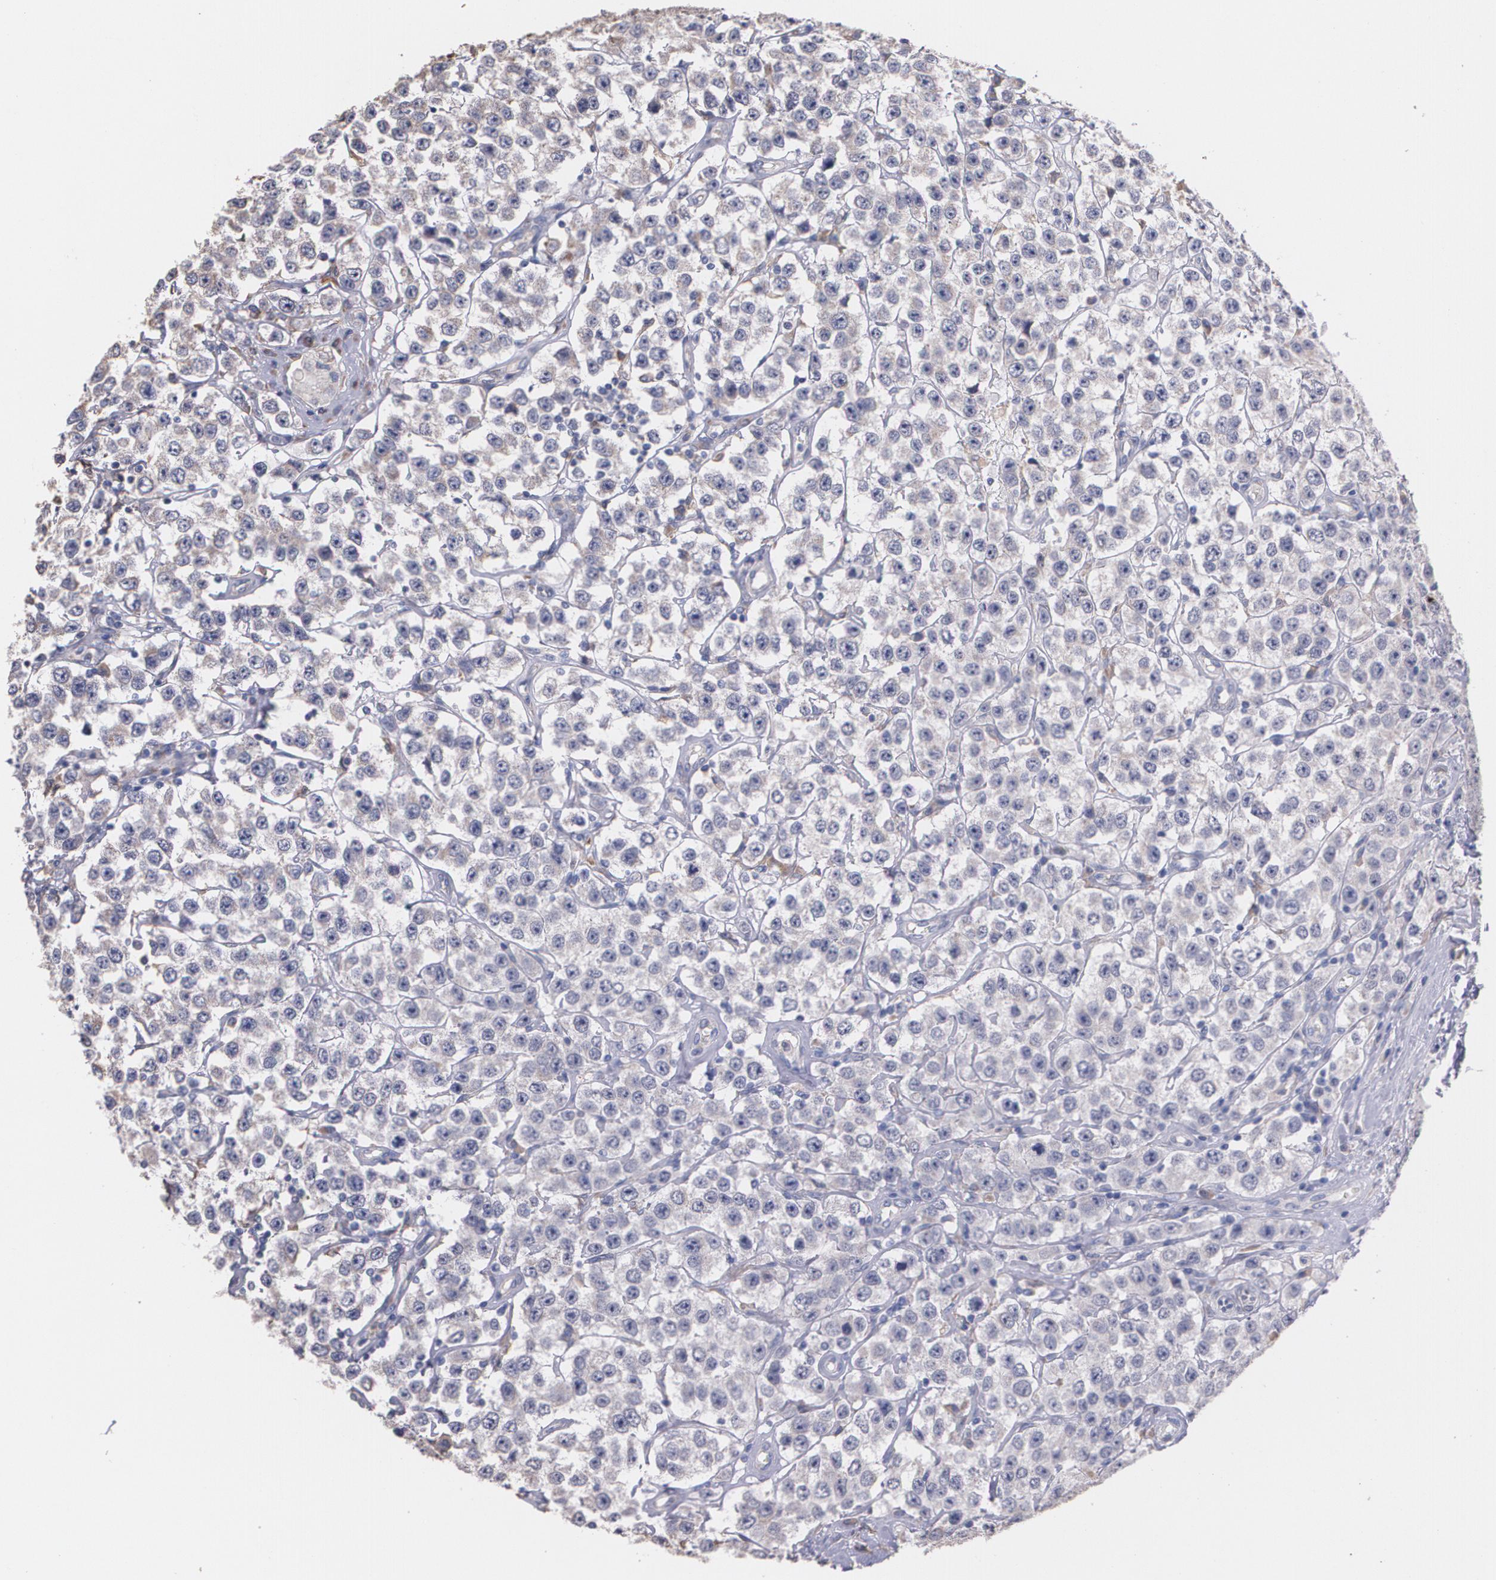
{"staining": {"intensity": "weak", "quantity": "<25%", "location": "cytoplasmic/membranous"}, "tissue": "testis cancer", "cell_type": "Tumor cells", "image_type": "cancer", "snomed": [{"axis": "morphology", "description": "Seminoma, NOS"}, {"axis": "topography", "description": "Testis"}], "caption": "The image exhibits no significant expression in tumor cells of seminoma (testis). (DAB (3,3'-diaminobenzidine) immunohistochemistry (IHC) visualized using brightfield microscopy, high magnification).", "gene": "ATF3", "patient": {"sex": "male", "age": 52}}